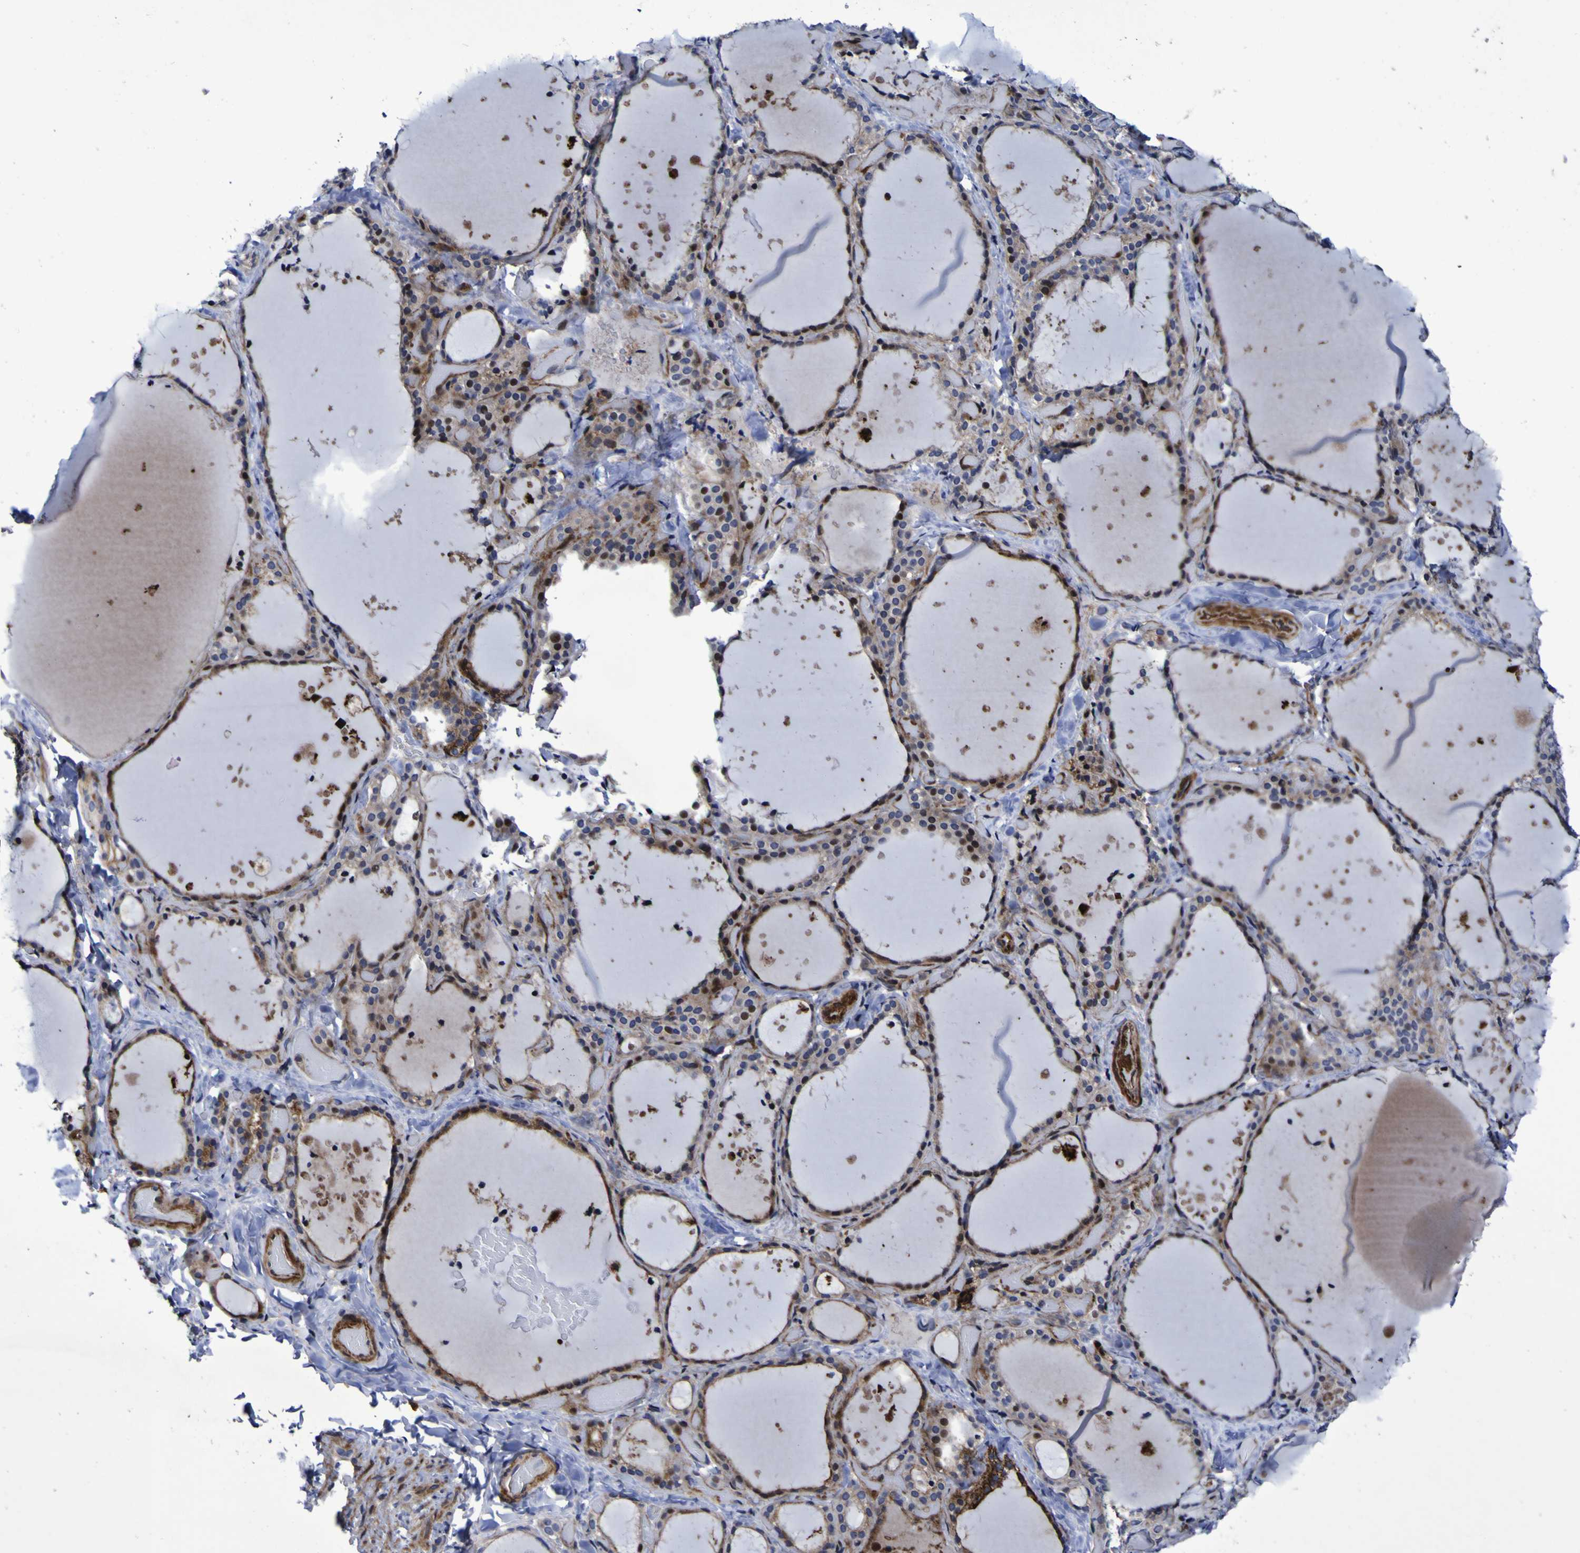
{"staining": {"intensity": "moderate", "quantity": ">75%", "location": "cytoplasmic/membranous,nuclear"}, "tissue": "thyroid gland", "cell_type": "Glandular cells", "image_type": "normal", "snomed": [{"axis": "morphology", "description": "Normal tissue, NOS"}, {"axis": "topography", "description": "Thyroid gland"}], "caption": "A brown stain labels moderate cytoplasmic/membranous,nuclear staining of a protein in glandular cells of benign human thyroid gland. The staining was performed using DAB, with brown indicating positive protein expression. Nuclei are stained blue with hematoxylin.", "gene": "MGLL", "patient": {"sex": "female", "age": 44}}